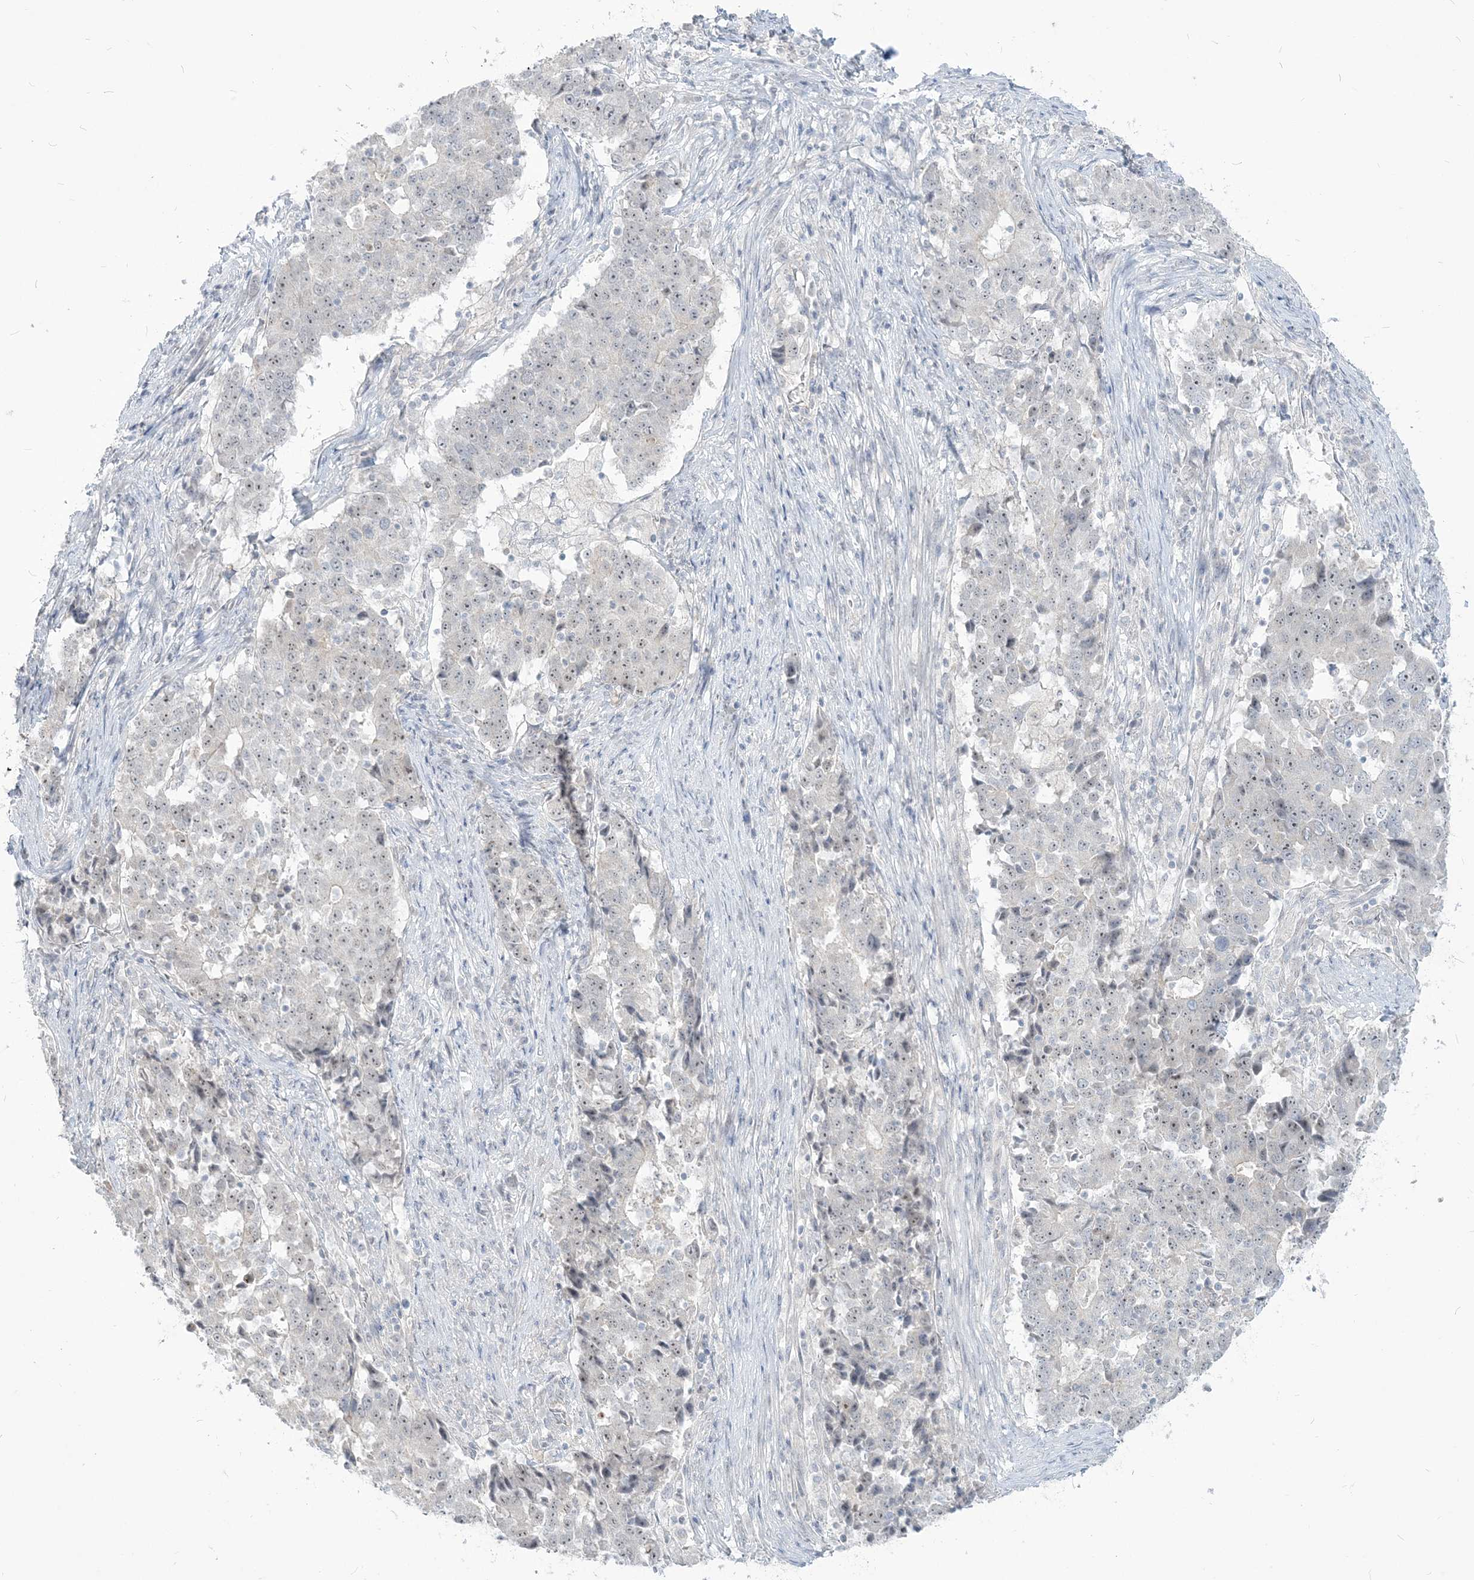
{"staining": {"intensity": "weak", "quantity": "25%-75%", "location": "nuclear"}, "tissue": "stomach cancer", "cell_type": "Tumor cells", "image_type": "cancer", "snomed": [{"axis": "morphology", "description": "Adenocarcinoma, NOS"}, {"axis": "topography", "description": "Stomach"}], "caption": "Immunohistochemistry photomicrograph of neoplastic tissue: stomach cancer (adenocarcinoma) stained using IHC displays low levels of weak protein expression localized specifically in the nuclear of tumor cells, appearing as a nuclear brown color.", "gene": "SDAD1", "patient": {"sex": "male", "age": 59}}